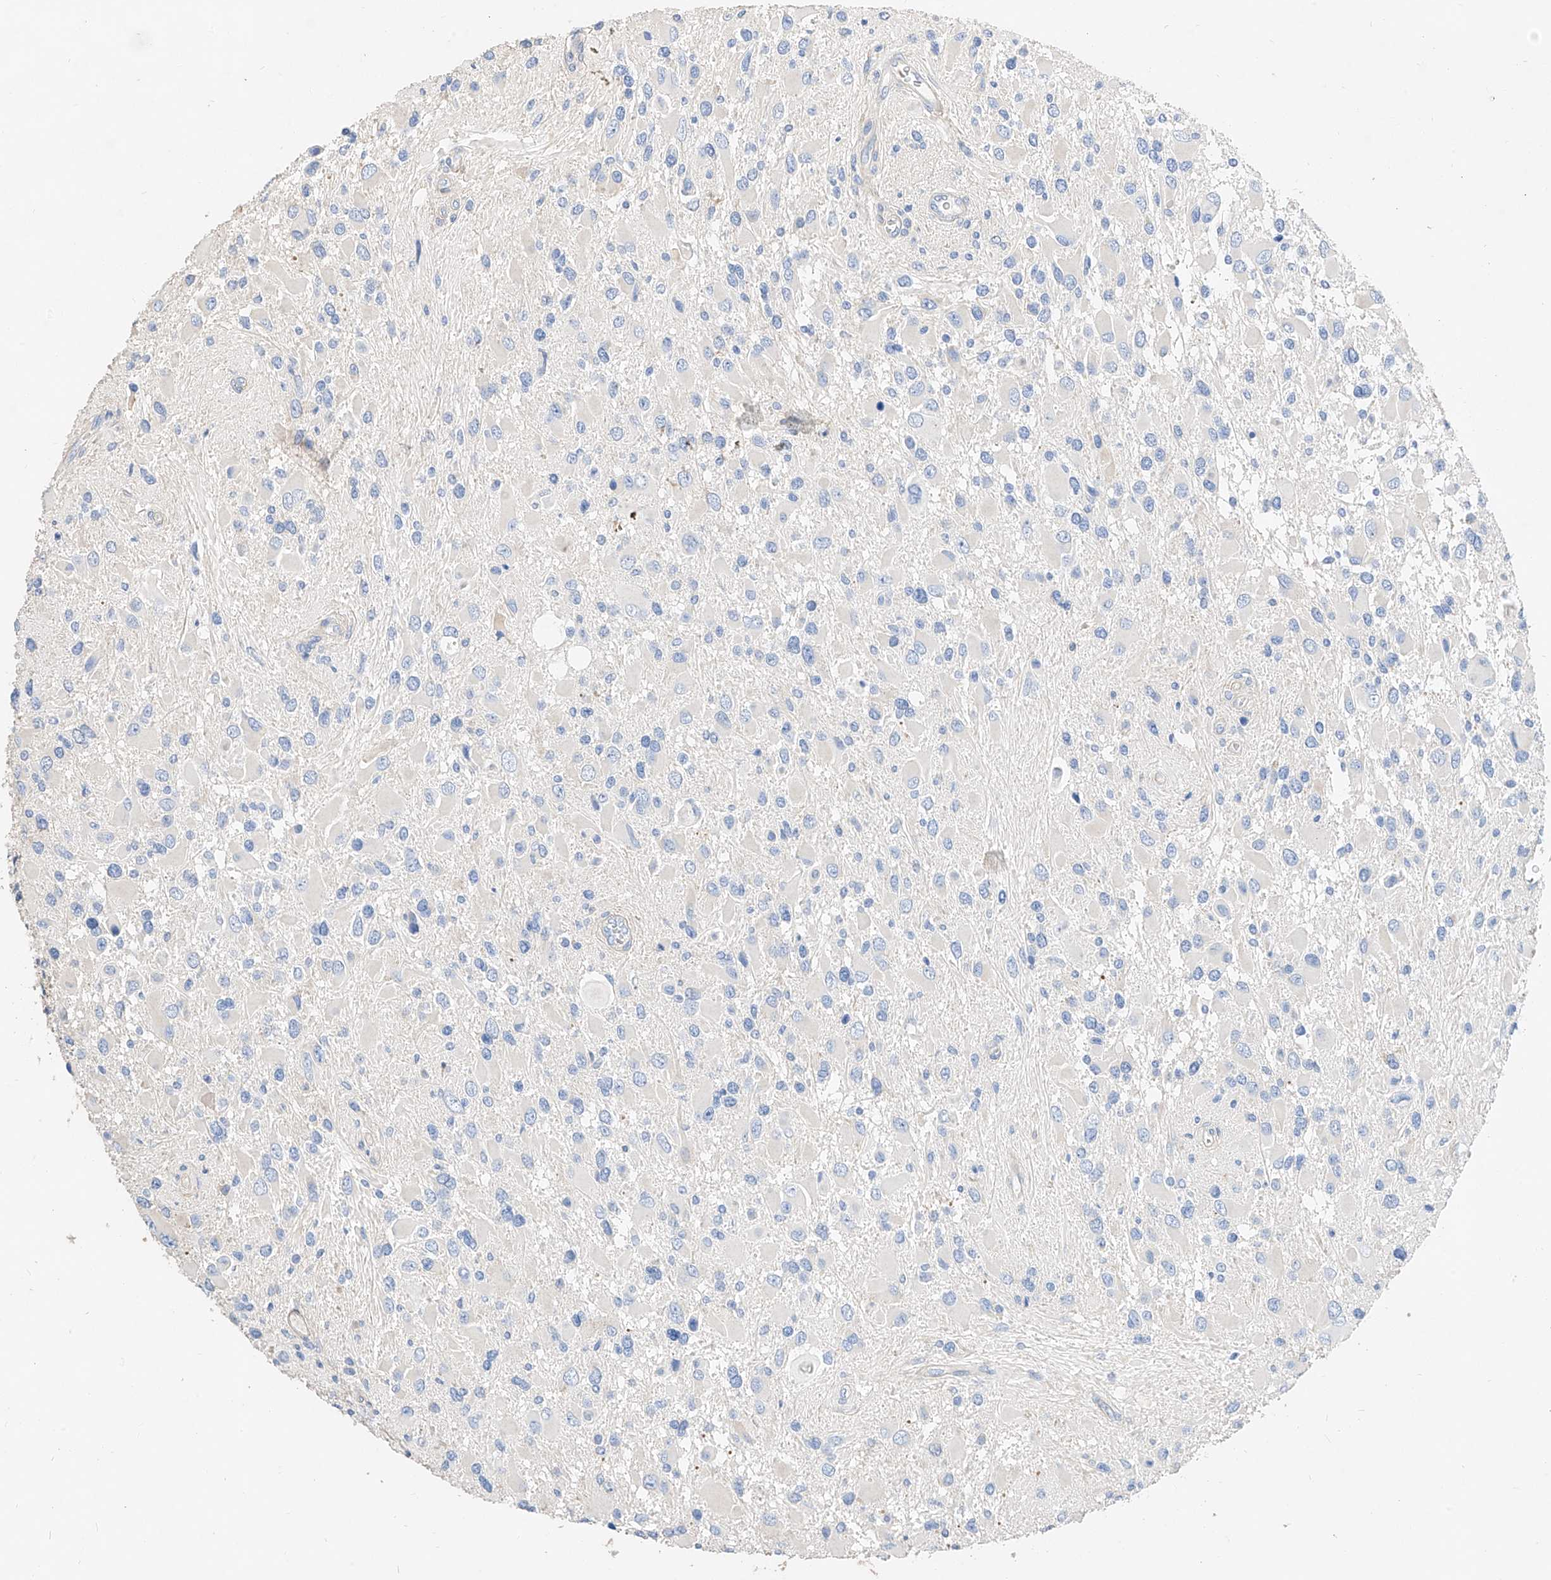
{"staining": {"intensity": "negative", "quantity": "none", "location": "none"}, "tissue": "glioma", "cell_type": "Tumor cells", "image_type": "cancer", "snomed": [{"axis": "morphology", "description": "Glioma, malignant, High grade"}, {"axis": "topography", "description": "Brain"}], "caption": "Immunohistochemistry of high-grade glioma (malignant) demonstrates no expression in tumor cells.", "gene": "SCGB2A1", "patient": {"sex": "male", "age": 53}}